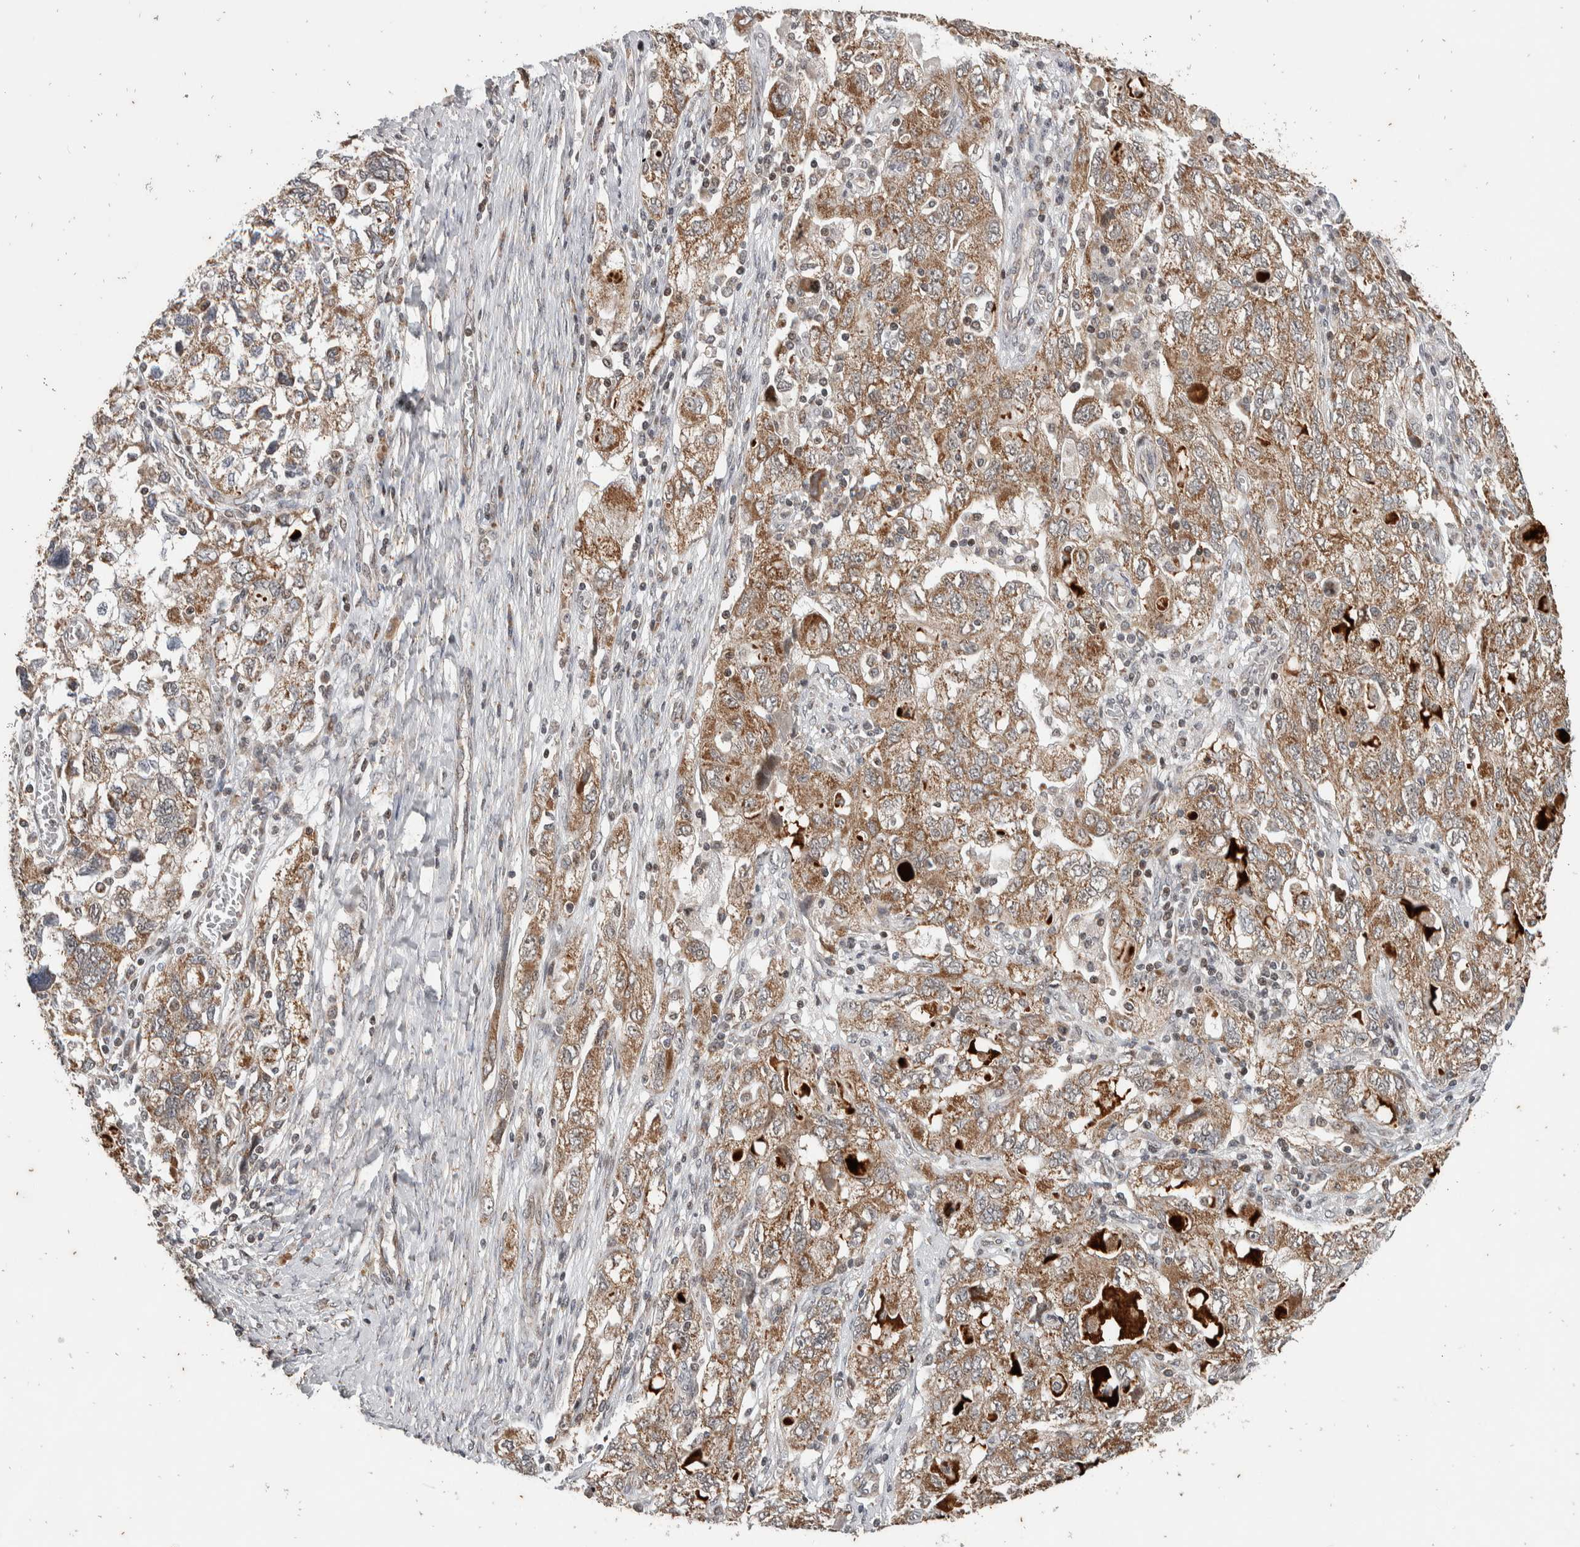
{"staining": {"intensity": "moderate", "quantity": ">75%", "location": "cytoplasmic/membranous"}, "tissue": "ovarian cancer", "cell_type": "Tumor cells", "image_type": "cancer", "snomed": [{"axis": "morphology", "description": "Carcinoma, NOS"}, {"axis": "morphology", "description": "Cystadenocarcinoma, serous, NOS"}, {"axis": "topography", "description": "Ovary"}], "caption": "Serous cystadenocarcinoma (ovarian) tissue exhibits moderate cytoplasmic/membranous positivity in approximately >75% of tumor cells, visualized by immunohistochemistry.", "gene": "ATXN7L1", "patient": {"sex": "female", "age": 69}}